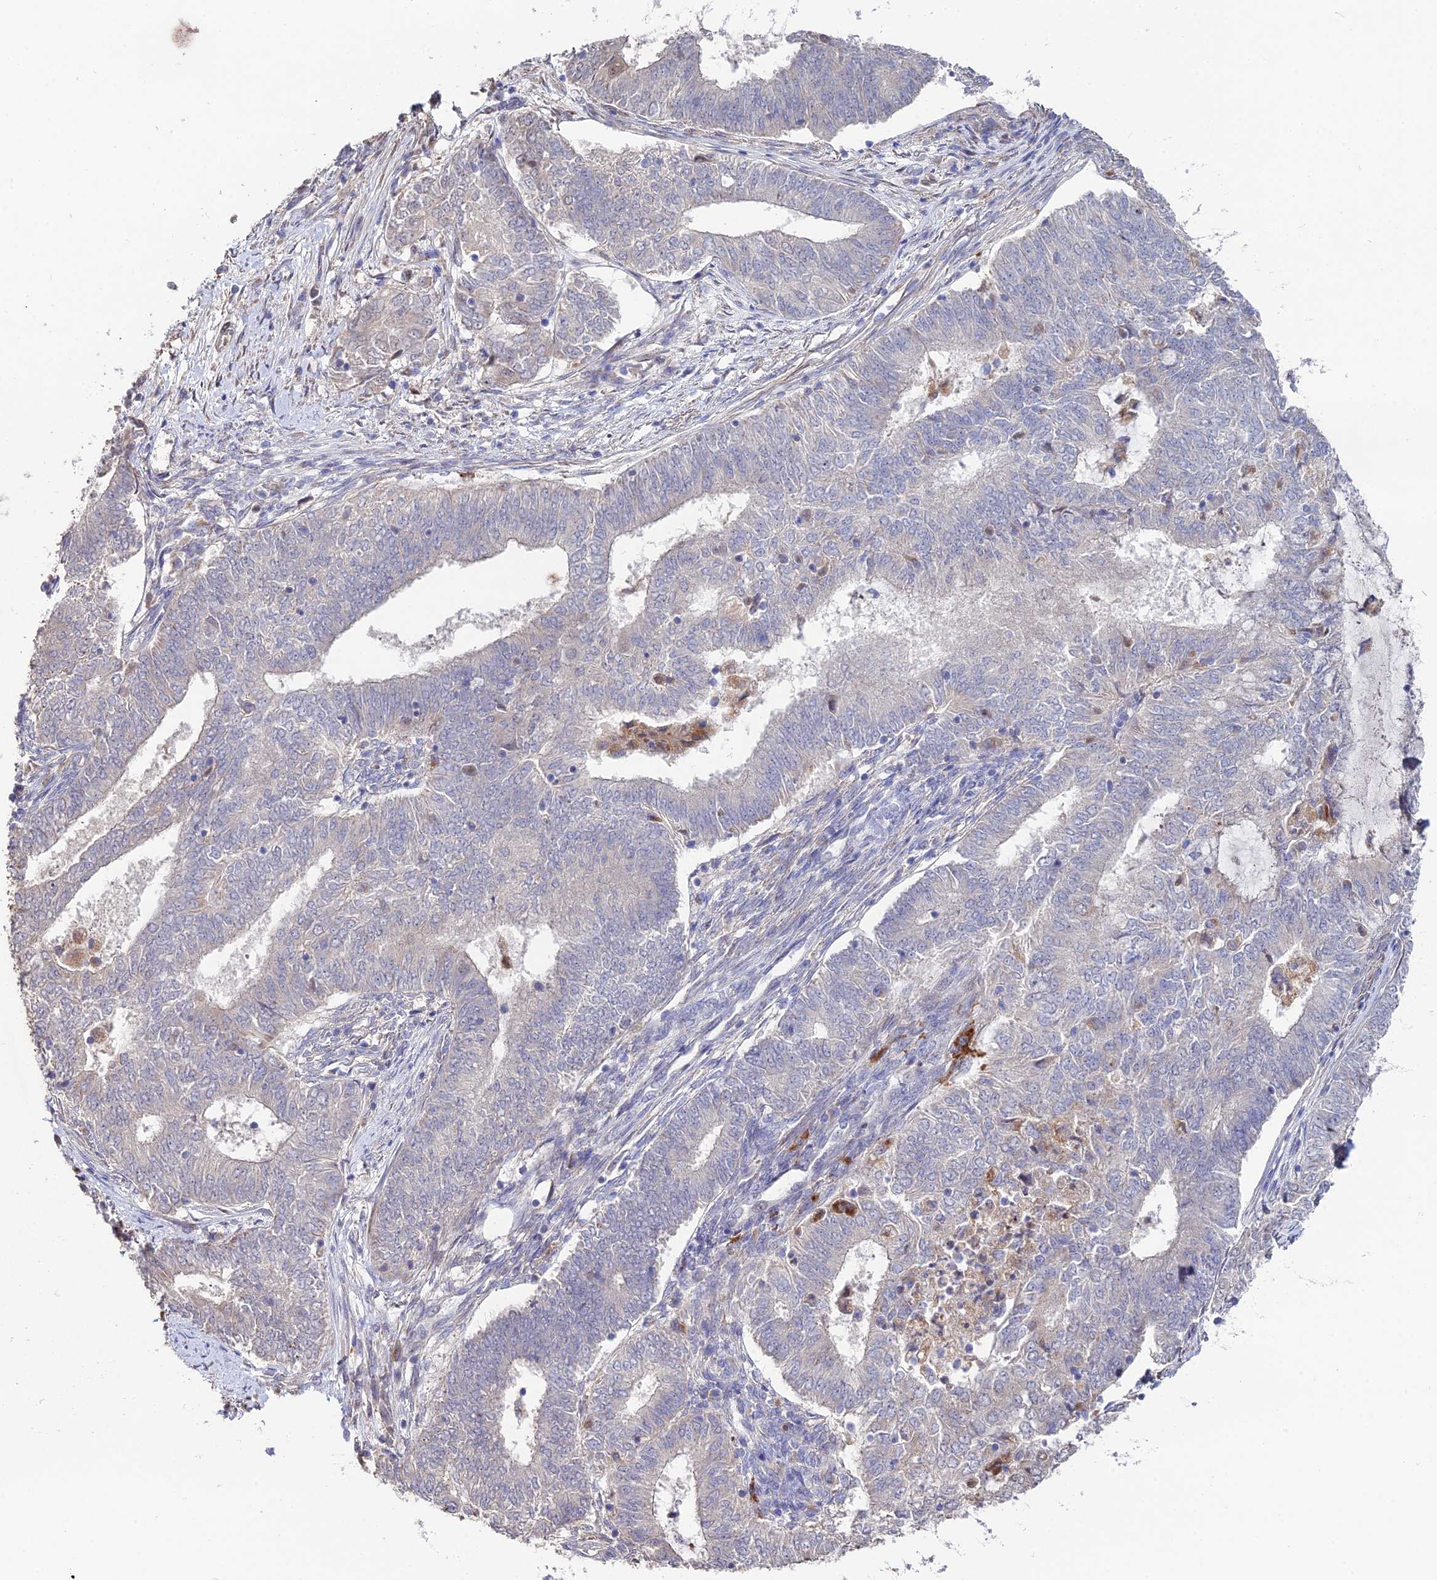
{"staining": {"intensity": "negative", "quantity": "none", "location": "none"}, "tissue": "endometrial cancer", "cell_type": "Tumor cells", "image_type": "cancer", "snomed": [{"axis": "morphology", "description": "Adenocarcinoma, NOS"}, {"axis": "topography", "description": "Endometrium"}], "caption": "Immunohistochemical staining of human adenocarcinoma (endometrial) displays no significant expression in tumor cells.", "gene": "ACTR5", "patient": {"sex": "female", "age": 62}}